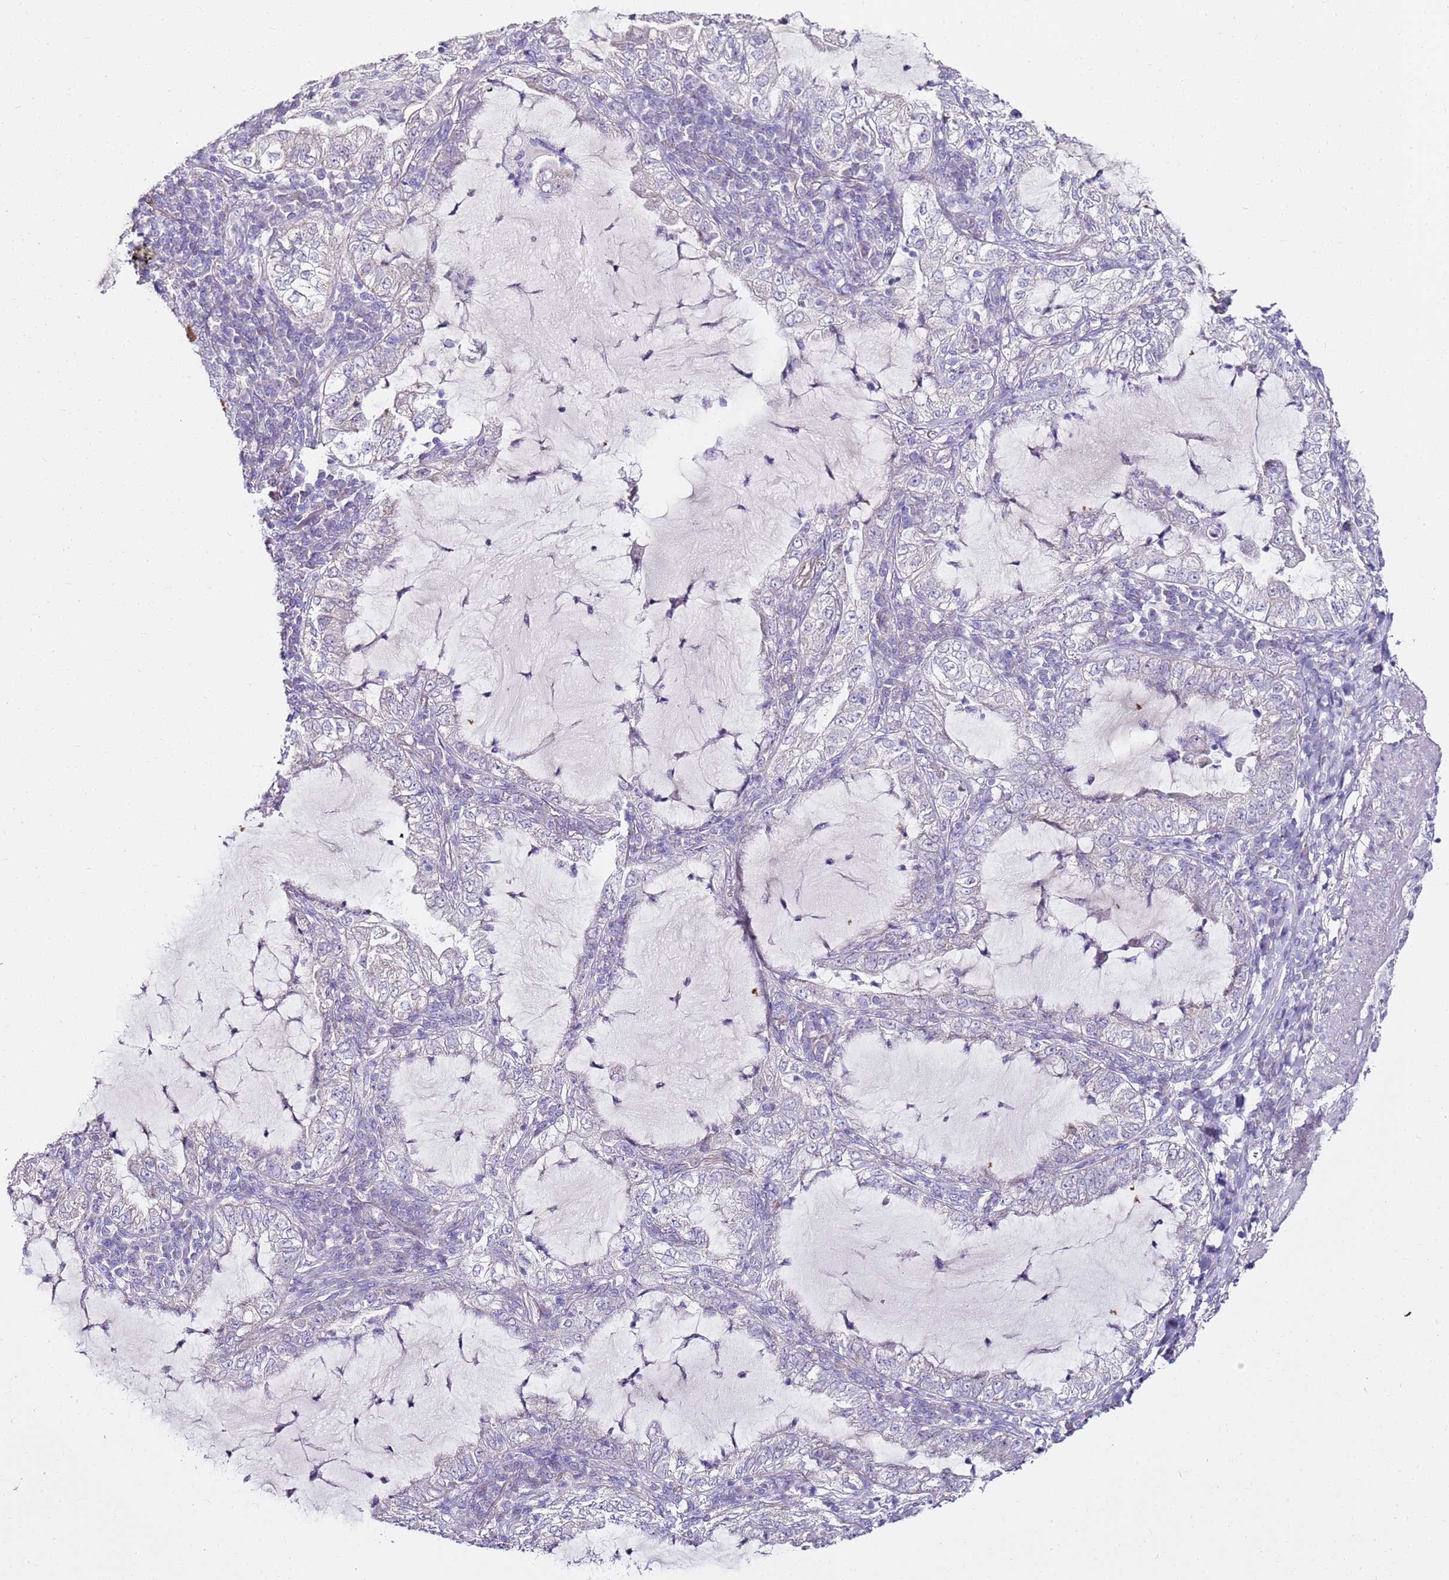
{"staining": {"intensity": "negative", "quantity": "none", "location": "none"}, "tissue": "lung cancer", "cell_type": "Tumor cells", "image_type": "cancer", "snomed": [{"axis": "morphology", "description": "Adenocarcinoma, NOS"}, {"axis": "topography", "description": "Lung"}], "caption": "There is no significant staining in tumor cells of lung cancer (adenocarcinoma).", "gene": "MYBPC3", "patient": {"sex": "female", "age": 73}}